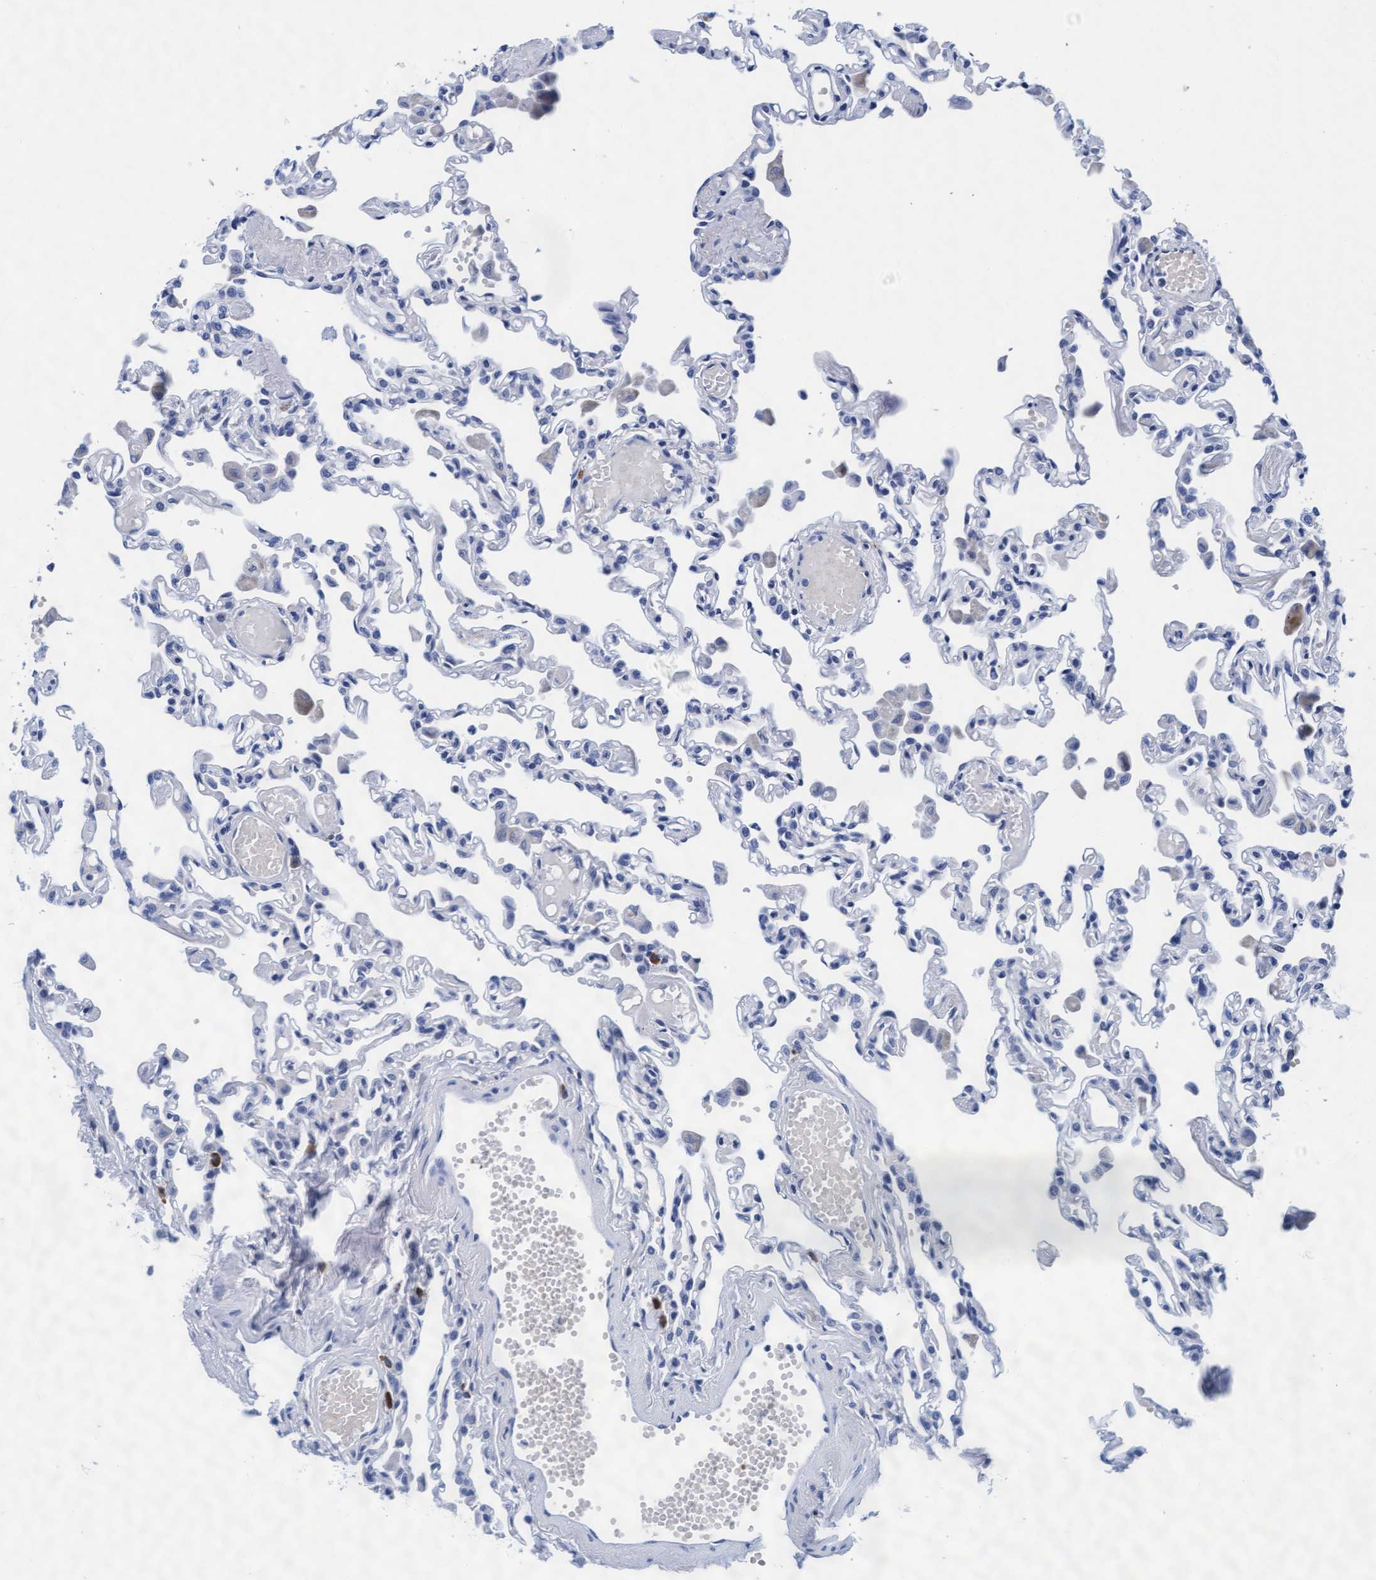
{"staining": {"intensity": "negative", "quantity": "none", "location": "none"}, "tissue": "lung", "cell_type": "Alveolar cells", "image_type": "normal", "snomed": [{"axis": "morphology", "description": "Normal tissue, NOS"}, {"axis": "topography", "description": "Bronchus"}, {"axis": "topography", "description": "Lung"}], "caption": "IHC photomicrograph of benign lung stained for a protein (brown), which reveals no positivity in alveolar cells. The staining was performed using DAB to visualize the protein expression in brown, while the nuclei were stained in blue with hematoxylin (Magnification: 20x).", "gene": "ARSG", "patient": {"sex": "female", "age": 49}}